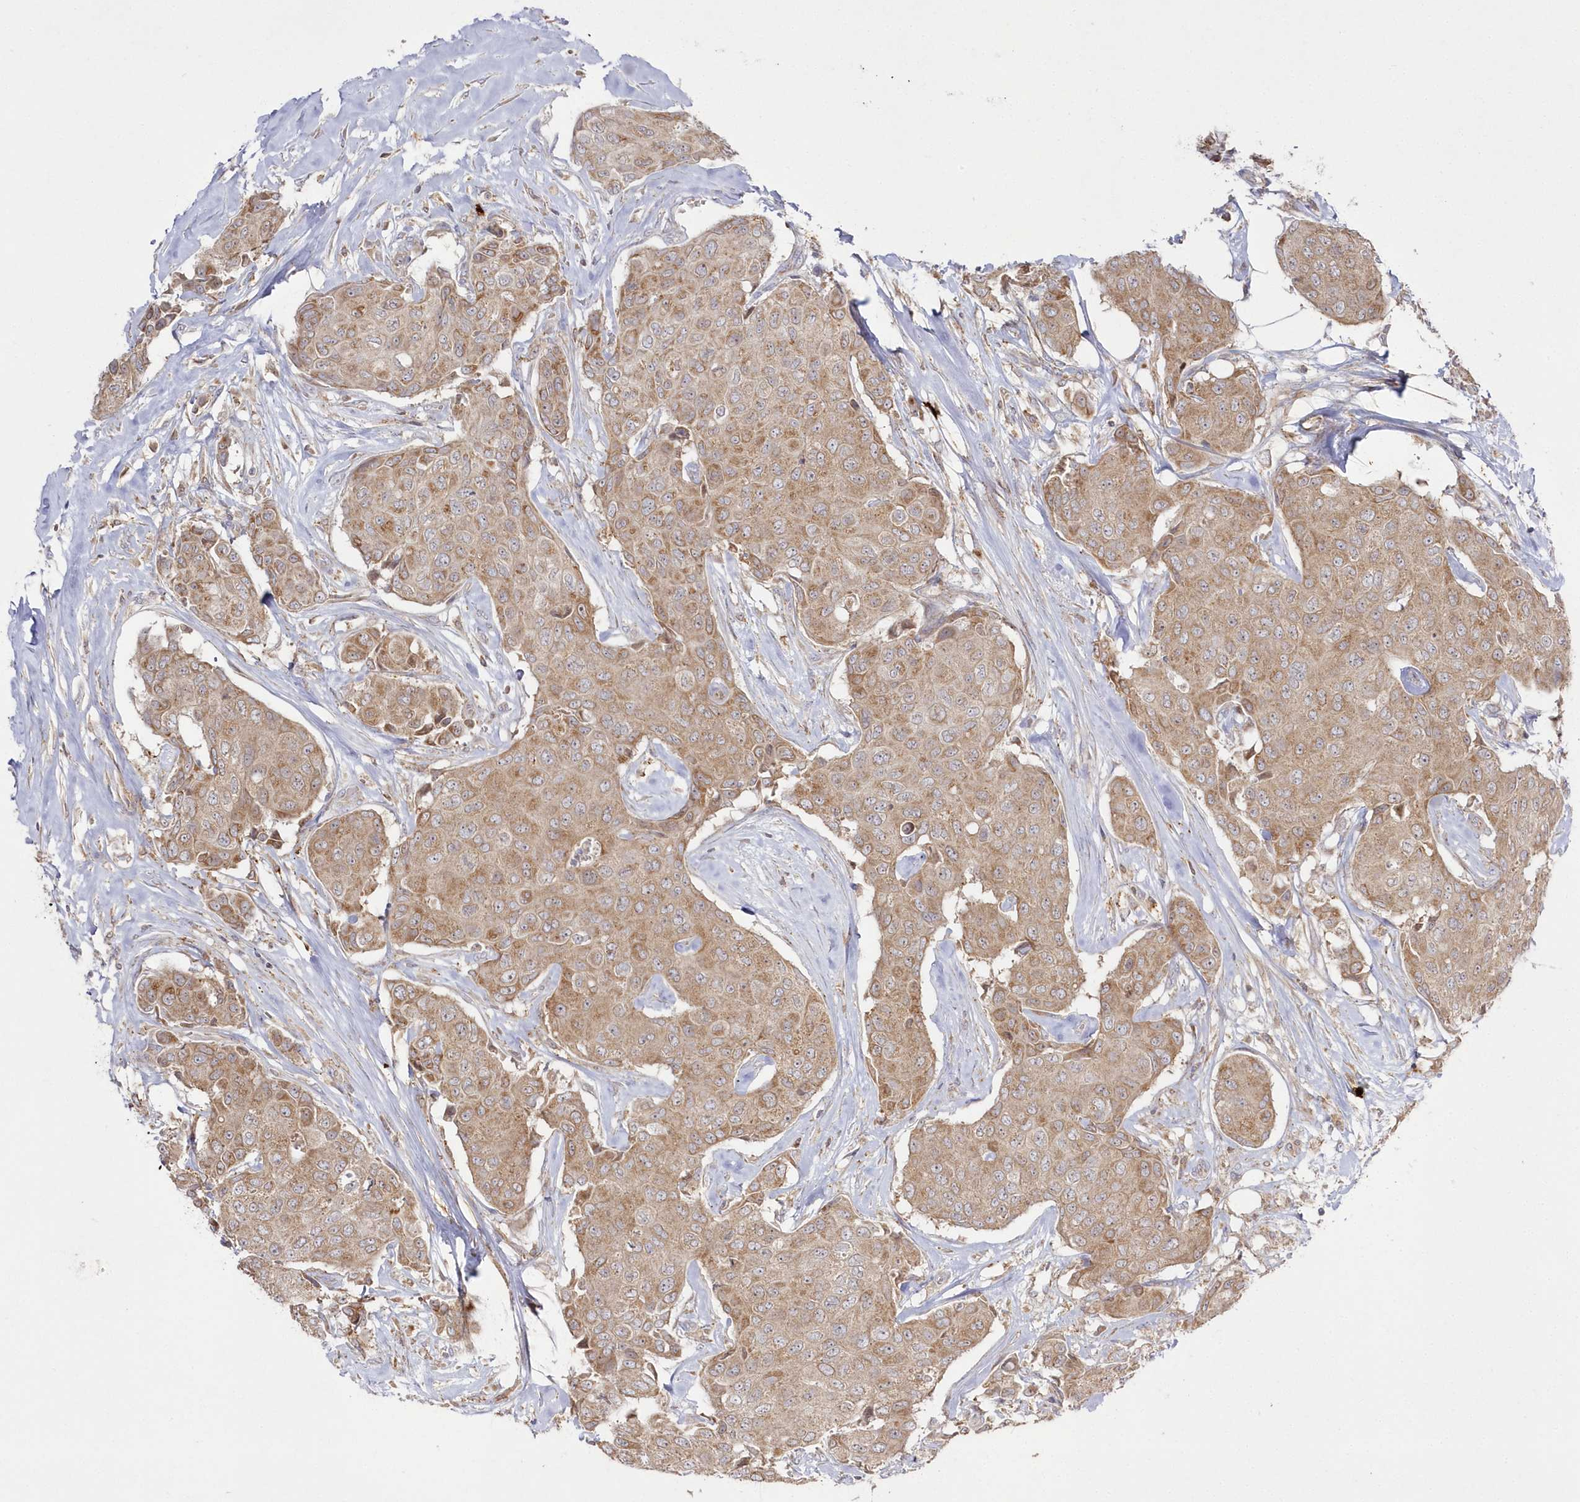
{"staining": {"intensity": "moderate", "quantity": ">75%", "location": "cytoplasmic/membranous"}, "tissue": "breast cancer", "cell_type": "Tumor cells", "image_type": "cancer", "snomed": [{"axis": "morphology", "description": "Duct carcinoma"}, {"axis": "topography", "description": "Breast"}], "caption": "Protein staining by immunohistochemistry demonstrates moderate cytoplasmic/membranous staining in about >75% of tumor cells in breast cancer (infiltrating ductal carcinoma).", "gene": "ARSB", "patient": {"sex": "female", "age": 80}}